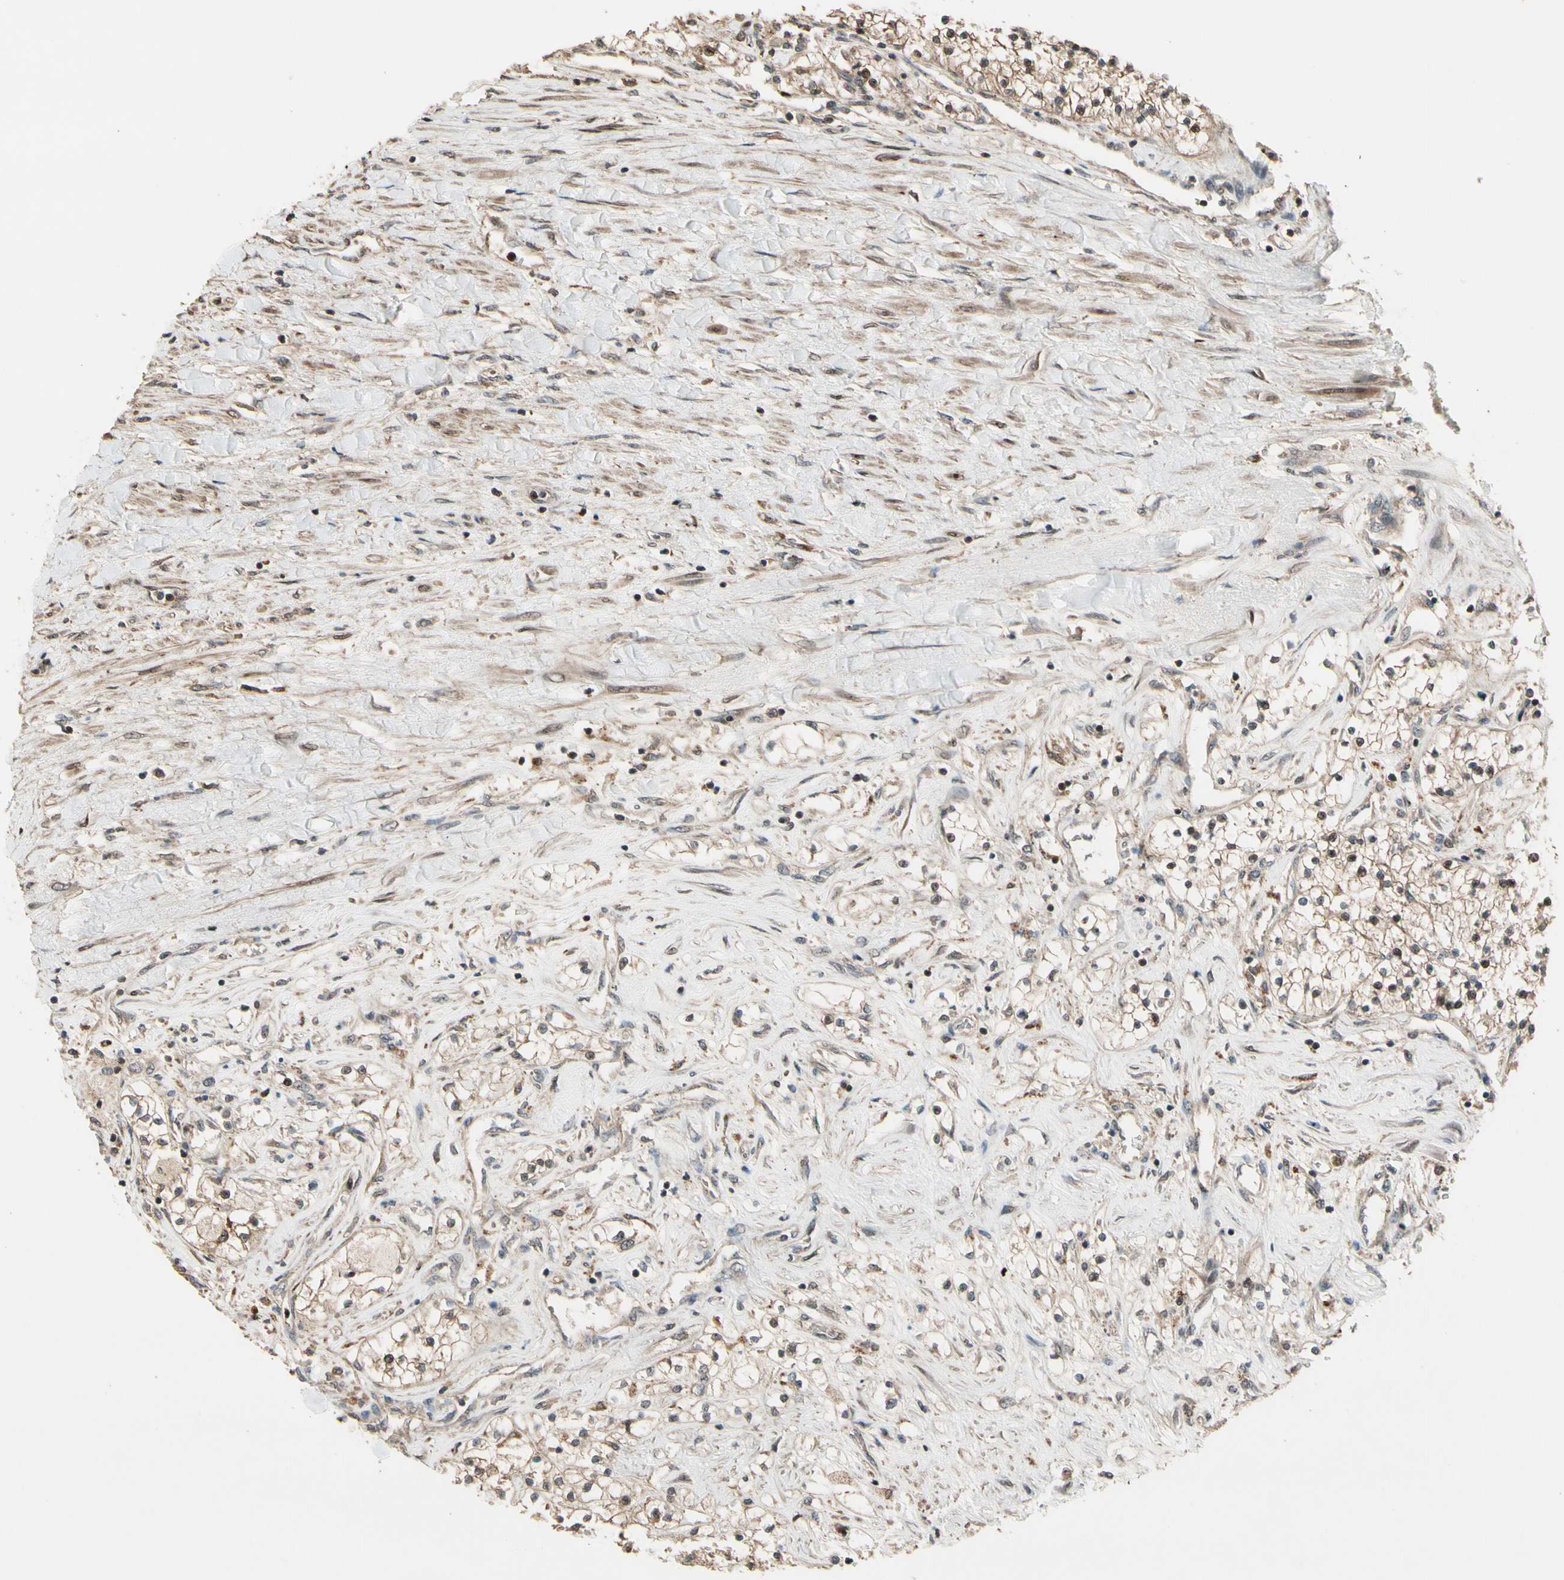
{"staining": {"intensity": "moderate", "quantity": "25%-75%", "location": "cytoplasmic/membranous,nuclear"}, "tissue": "renal cancer", "cell_type": "Tumor cells", "image_type": "cancer", "snomed": [{"axis": "morphology", "description": "Adenocarcinoma, NOS"}, {"axis": "topography", "description": "Kidney"}], "caption": "This is a histology image of immunohistochemistry staining of renal adenocarcinoma, which shows moderate staining in the cytoplasmic/membranous and nuclear of tumor cells.", "gene": "CSF1R", "patient": {"sex": "male", "age": 68}}